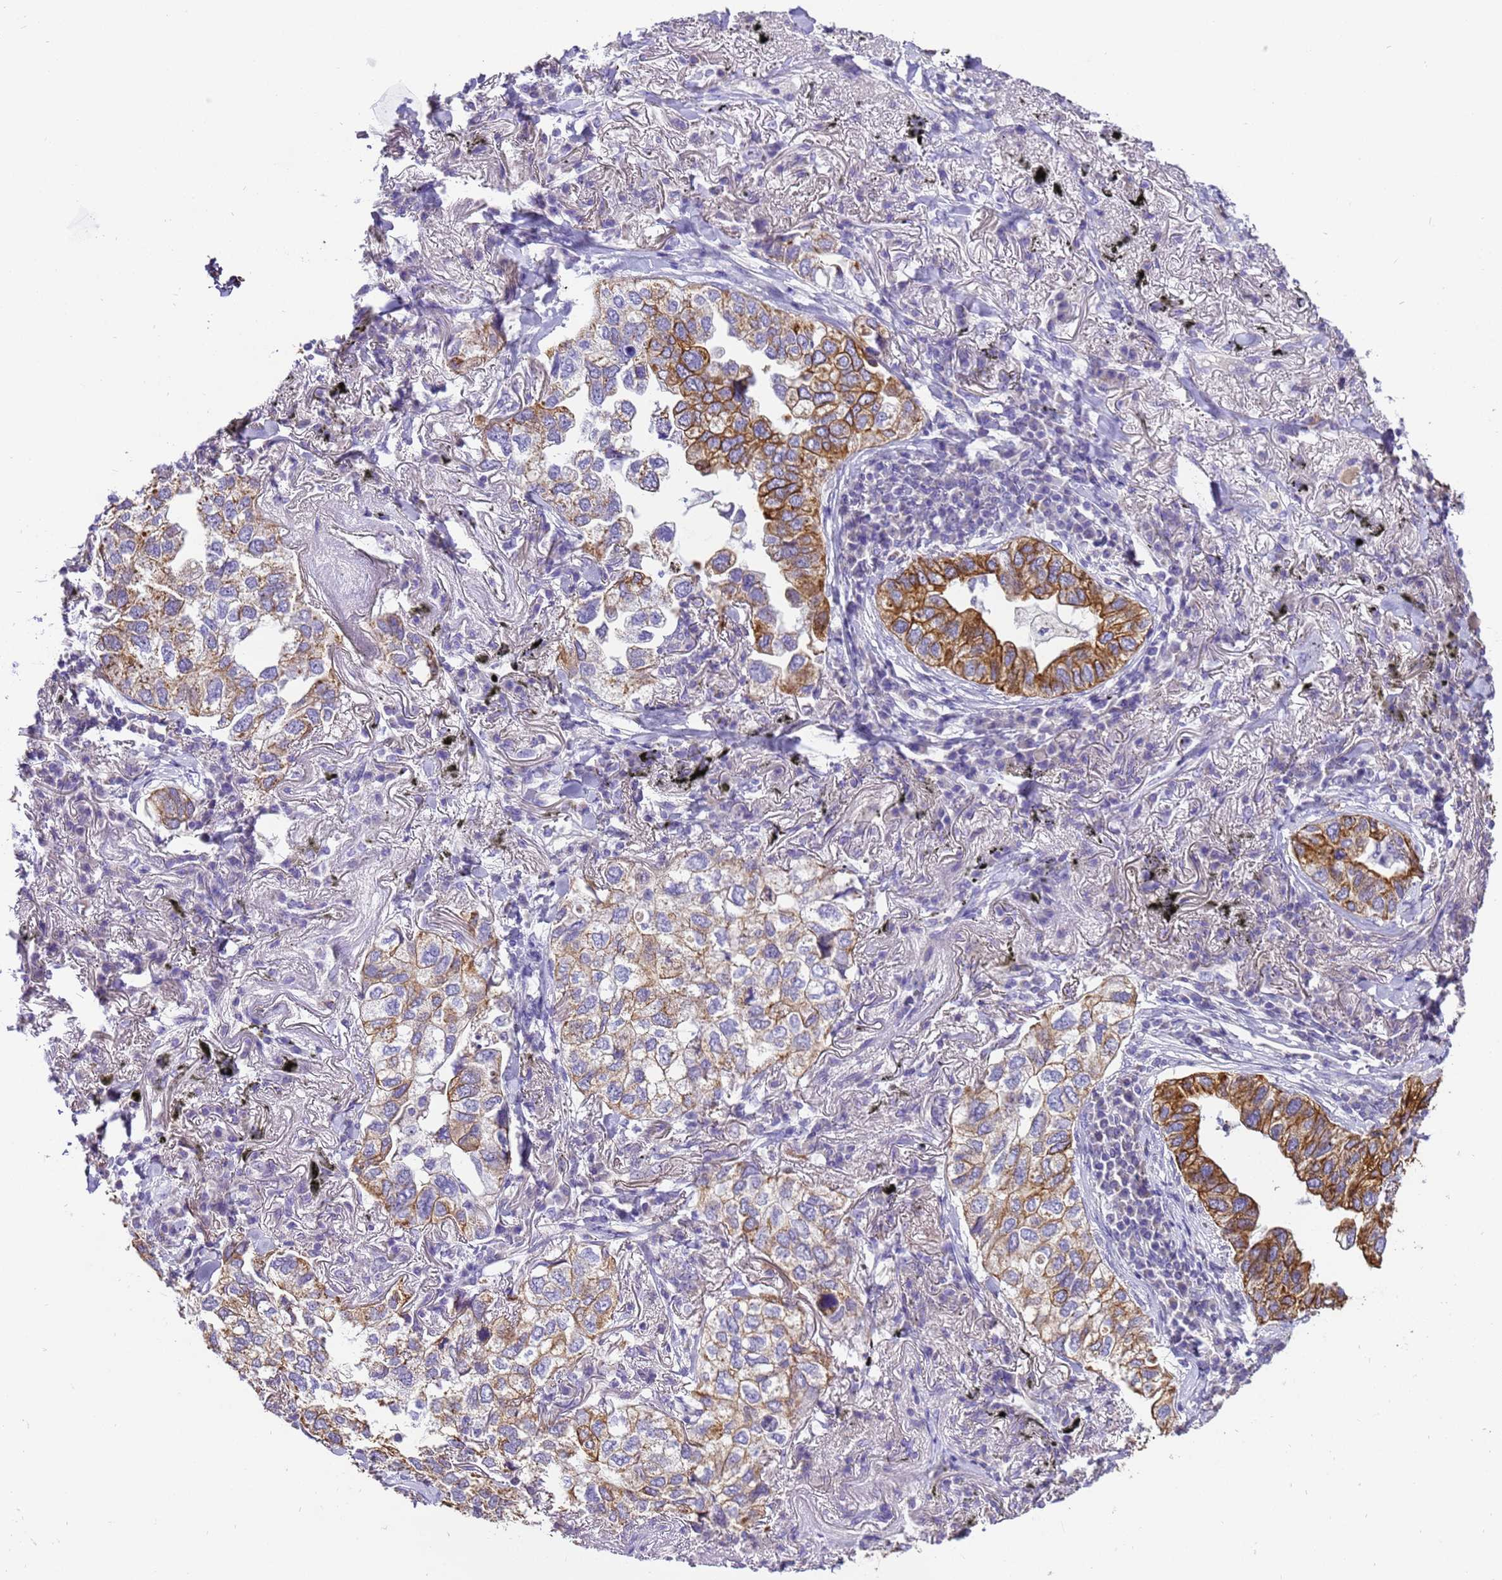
{"staining": {"intensity": "strong", "quantity": "25%-75%", "location": "cytoplasmic/membranous"}, "tissue": "lung cancer", "cell_type": "Tumor cells", "image_type": "cancer", "snomed": [{"axis": "morphology", "description": "Adenocarcinoma, NOS"}, {"axis": "topography", "description": "Lung"}], "caption": "IHC of lung cancer (adenocarcinoma) displays high levels of strong cytoplasmic/membranous expression in about 25%-75% of tumor cells.", "gene": "PIEZO2", "patient": {"sex": "male", "age": 65}}